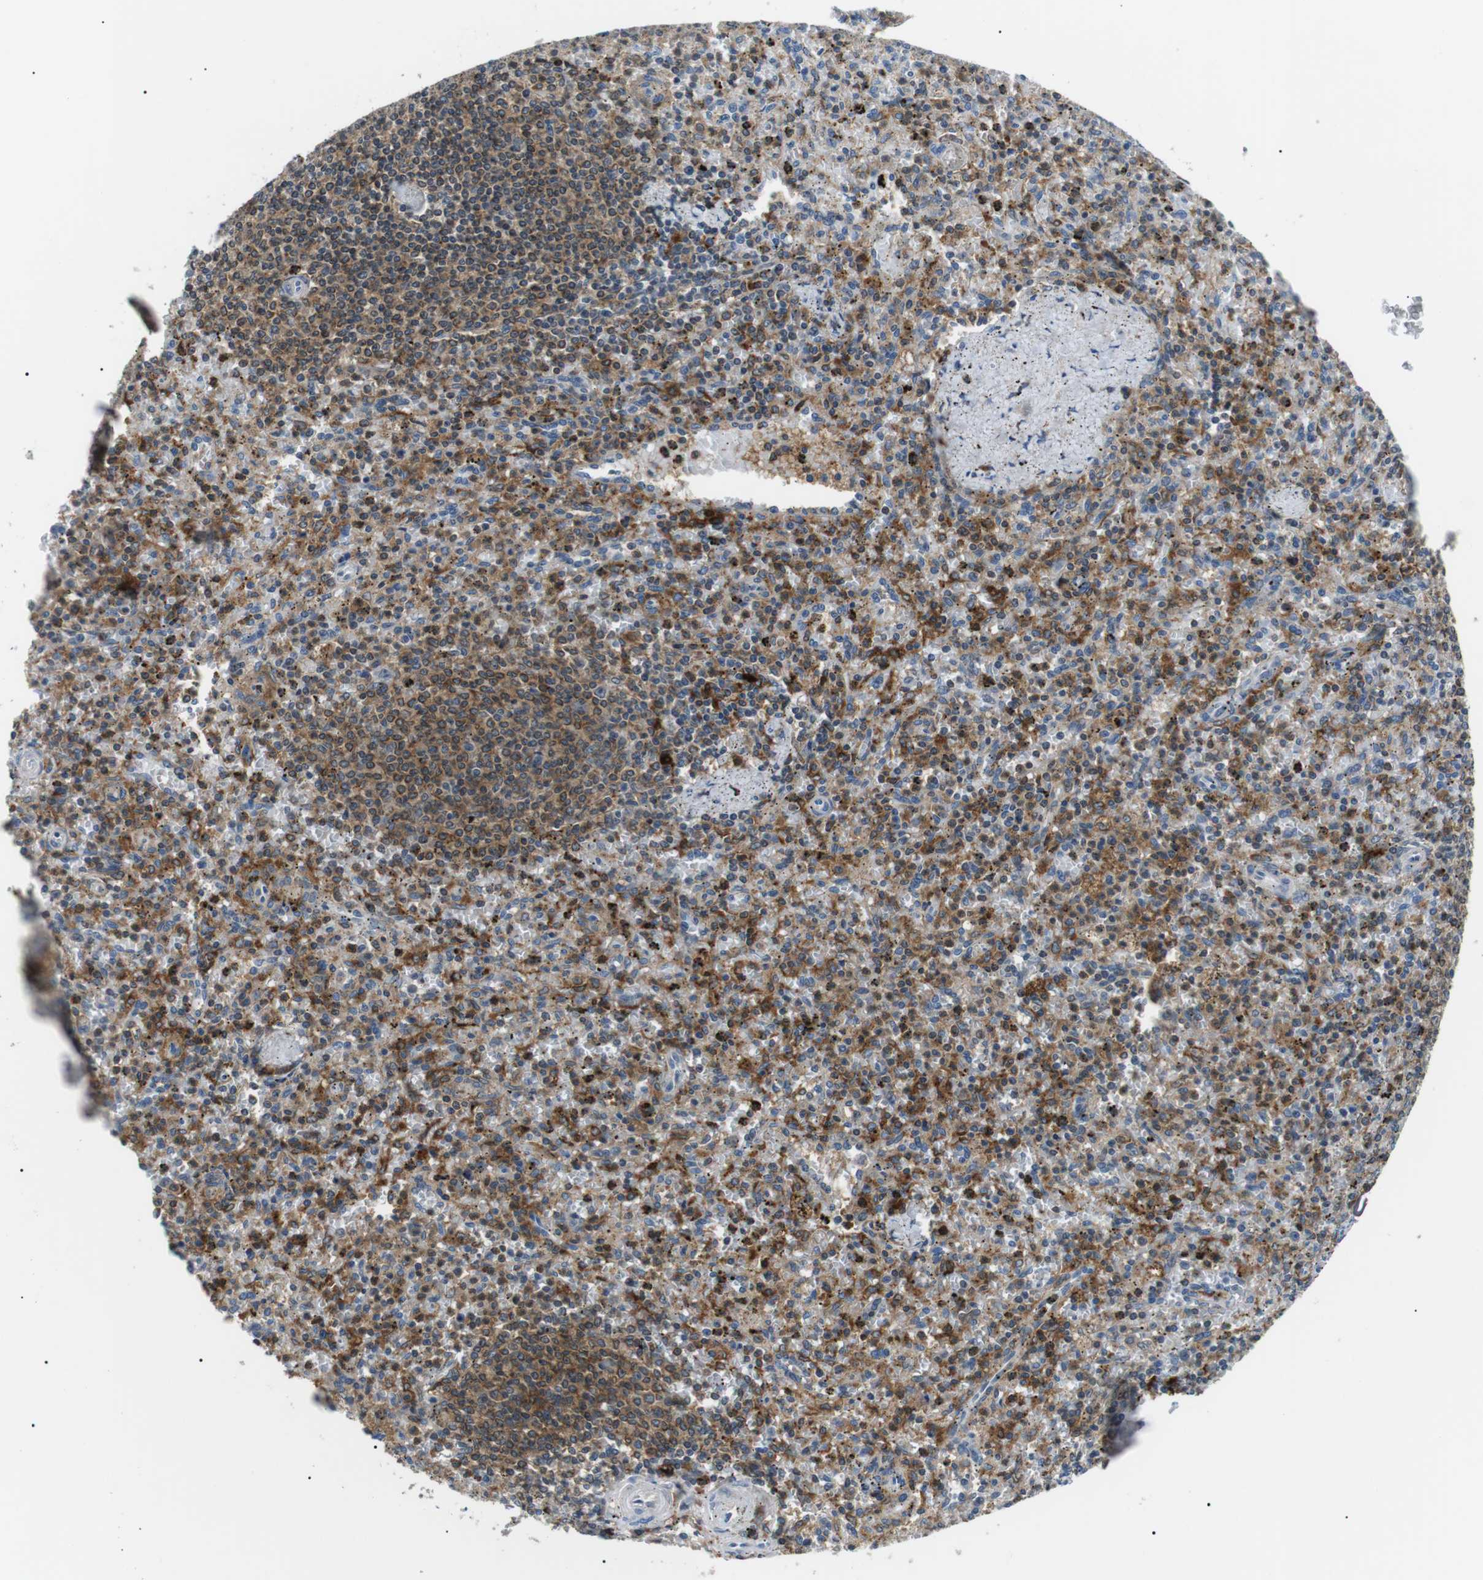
{"staining": {"intensity": "moderate", "quantity": ">75%", "location": "cytoplasmic/membranous"}, "tissue": "spleen", "cell_type": "Cells in red pulp", "image_type": "normal", "snomed": [{"axis": "morphology", "description": "Normal tissue, NOS"}, {"axis": "topography", "description": "Spleen"}], "caption": "Immunohistochemical staining of unremarkable human spleen demonstrates >75% levels of moderate cytoplasmic/membranous protein positivity in about >75% of cells in red pulp. The staining was performed using DAB, with brown indicating positive protein expression. Nuclei are stained blue with hematoxylin.", "gene": "RAB9A", "patient": {"sex": "male", "age": 72}}